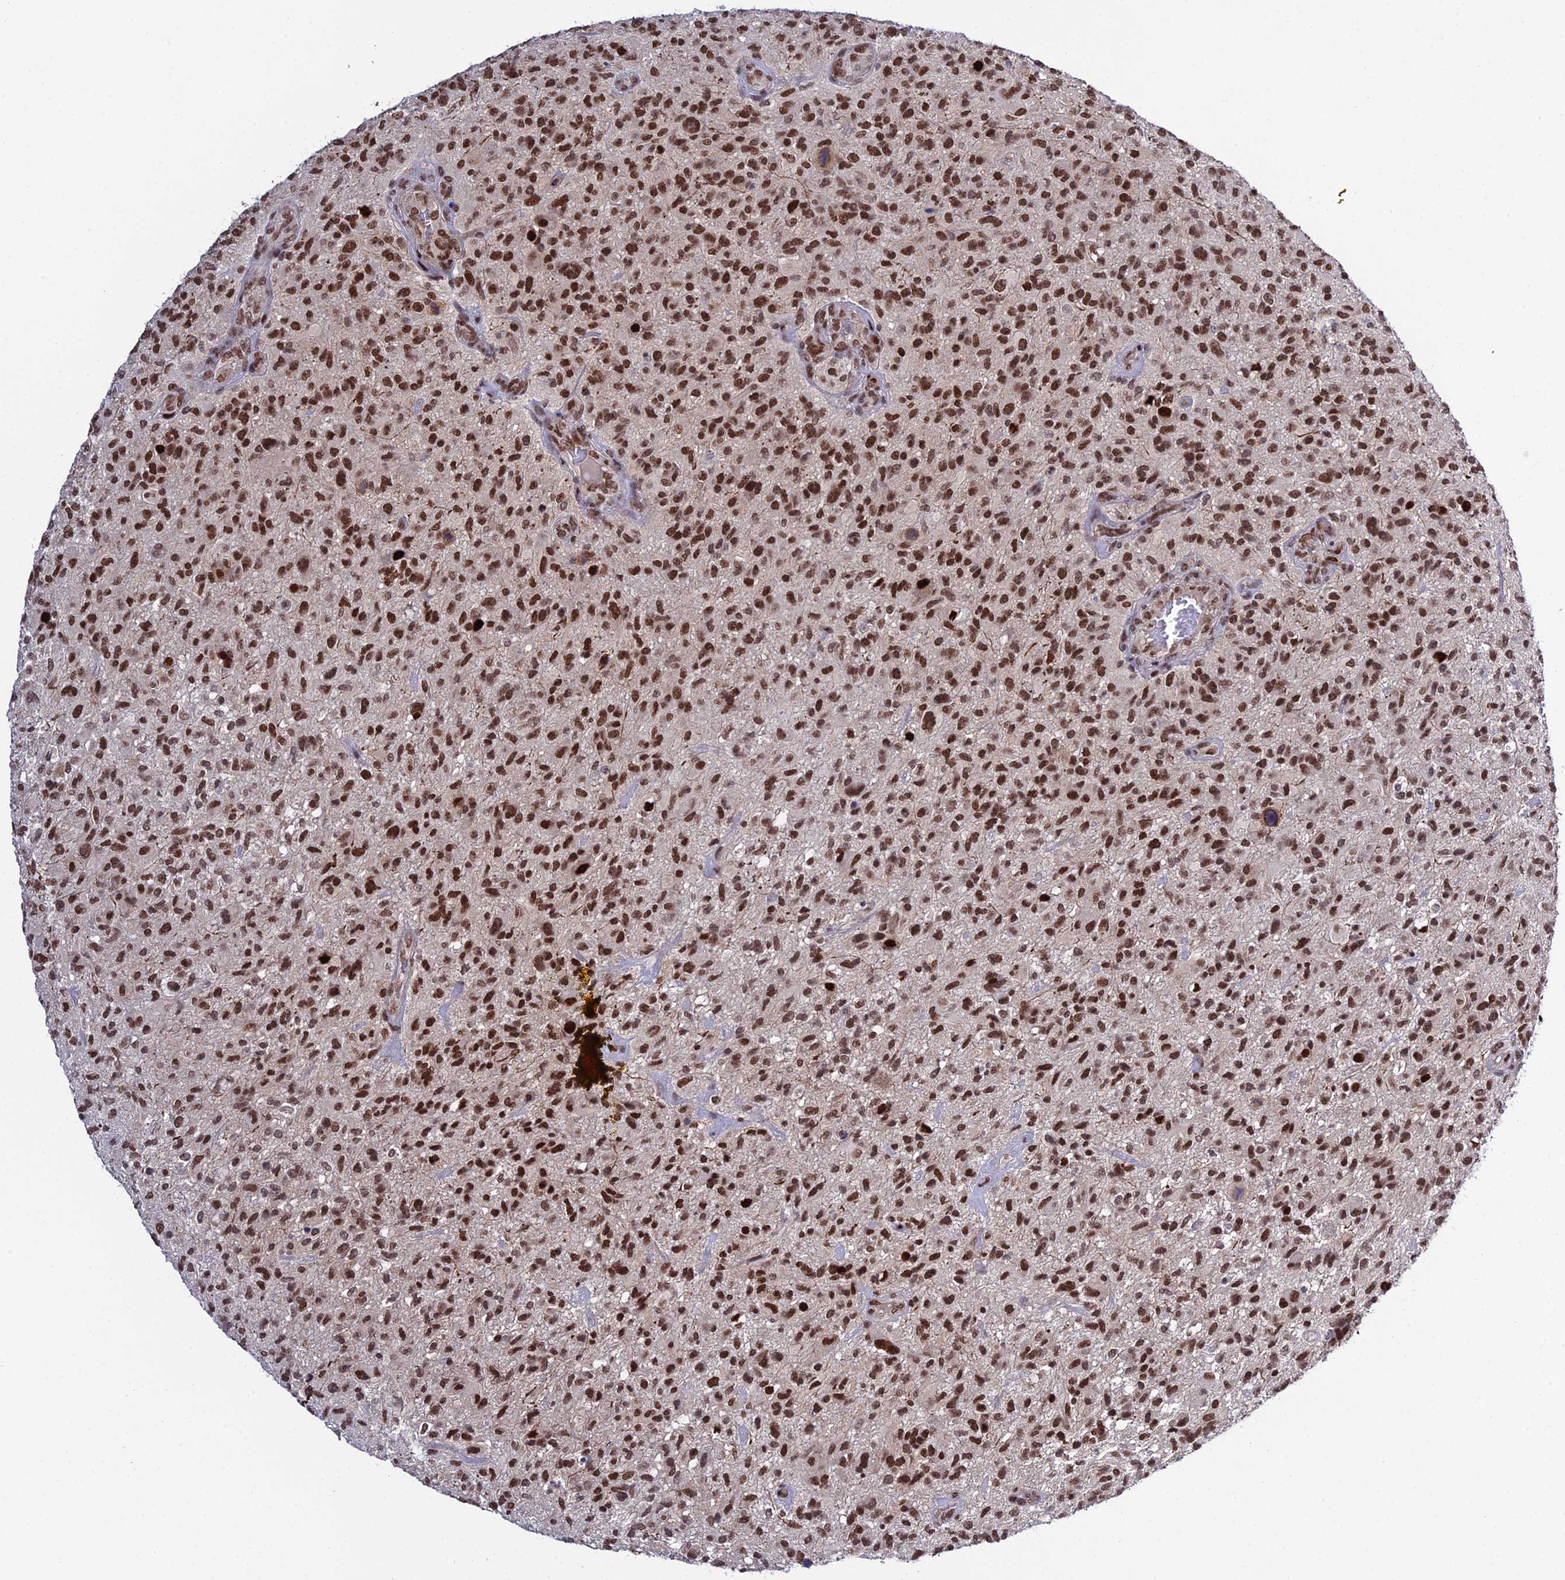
{"staining": {"intensity": "strong", "quantity": ">75%", "location": "nuclear"}, "tissue": "glioma", "cell_type": "Tumor cells", "image_type": "cancer", "snomed": [{"axis": "morphology", "description": "Glioma, malignant, High grade"}, {"axis": "topography", "description": "Brain"}], "caption": "DAB immunohistochemical staining of malignant glioma (high-grade) shows strong nuclear protein positivity in approximately >75% of tumor cells. (Stains: DAB (3,3'-diaminobenzidine) in brown, nuclei in blue, Microscopy: brightfield microscopy at high magnification).", "gene": "SYT15", "patient": {"sex": "male", "age": 47}}